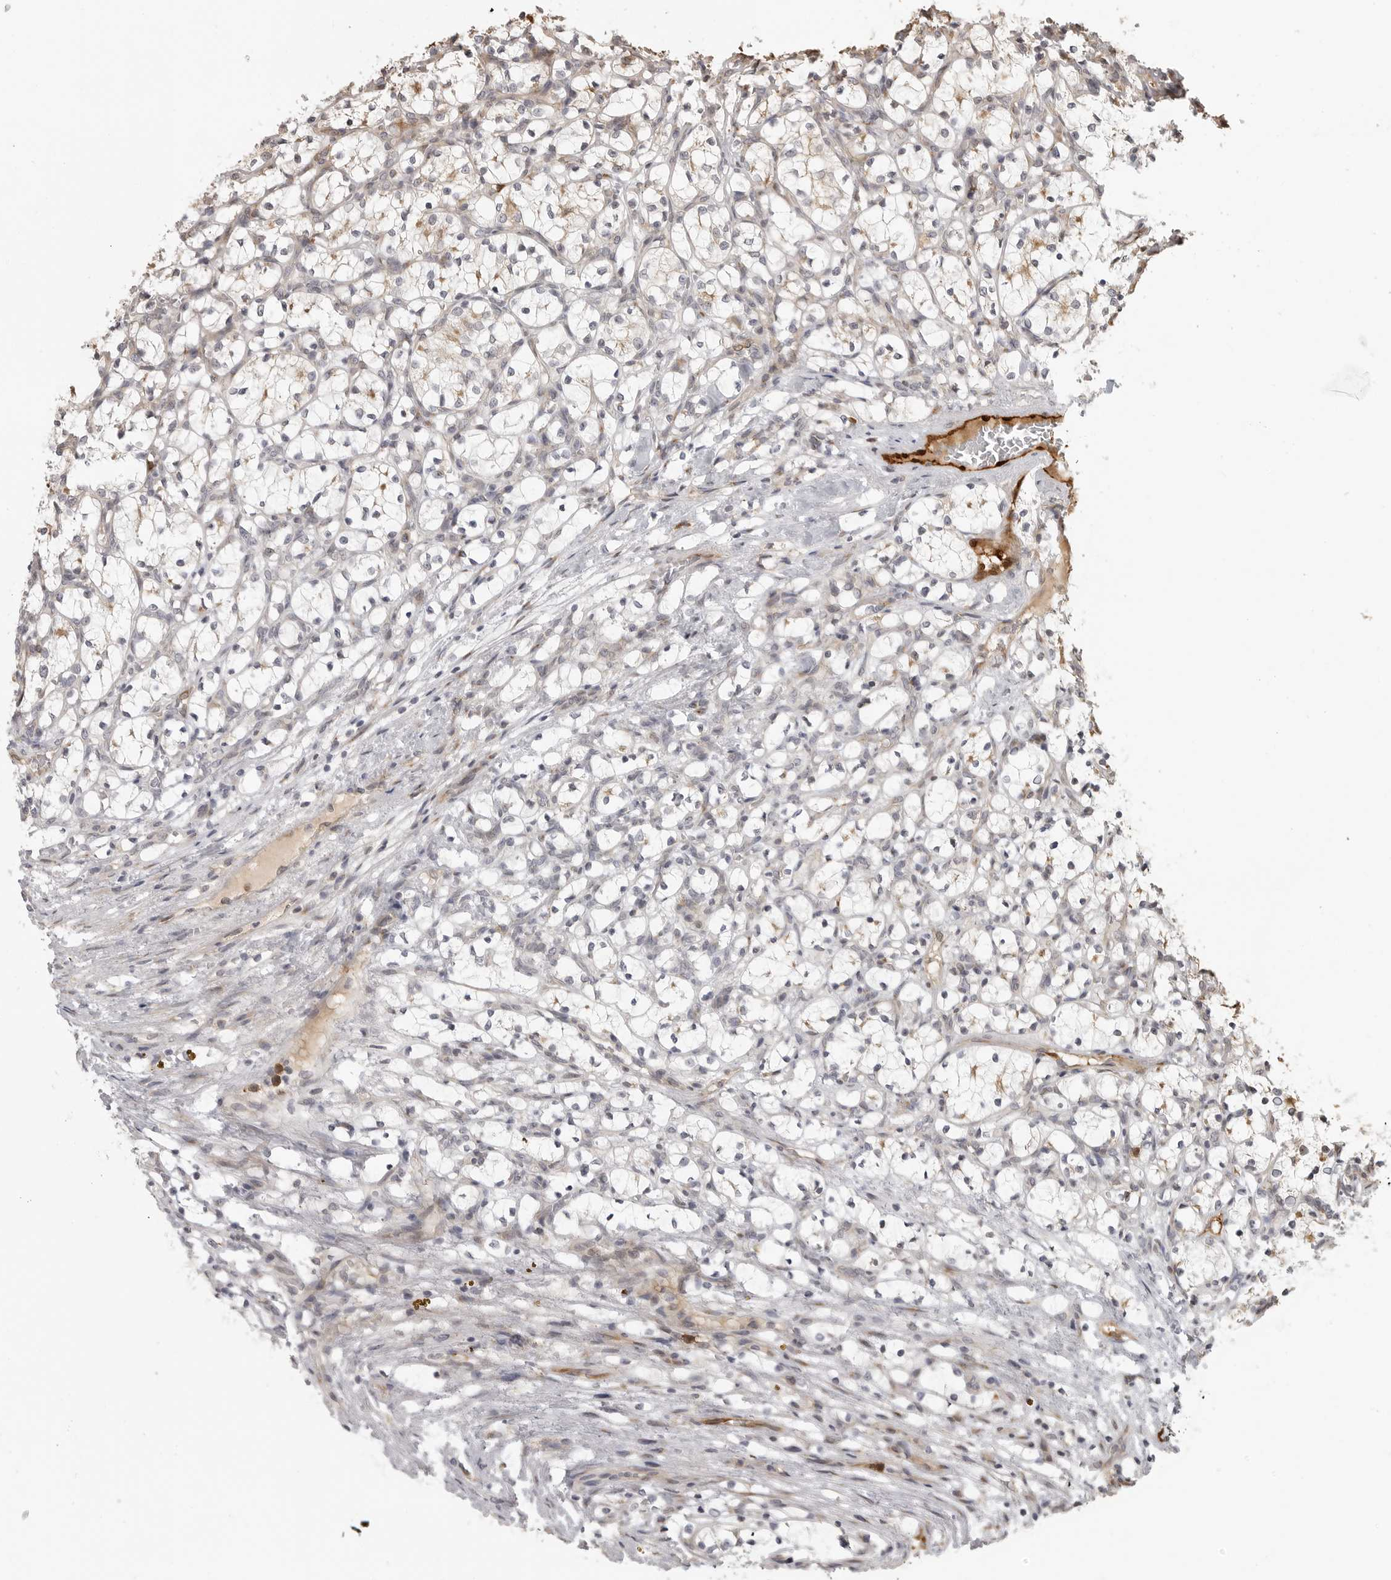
{"staining": {"intensity": "negative", "quantity": "none", "location": "none"}, "tissue": "renal cancer", "cell_type": "Tumor cells", "image_type": "cancer", "snomed": [{"axis": "morphology", "description": "Adenocarcinoma, NOS"}, {"axis": "topography", "description": "Kidney"}], "caption": "Tumor cells are negative for brown protein staining in adenocarcinoma (renal).", "gene": "IDO1", "patient": {"sex": "female", "age": 69}}